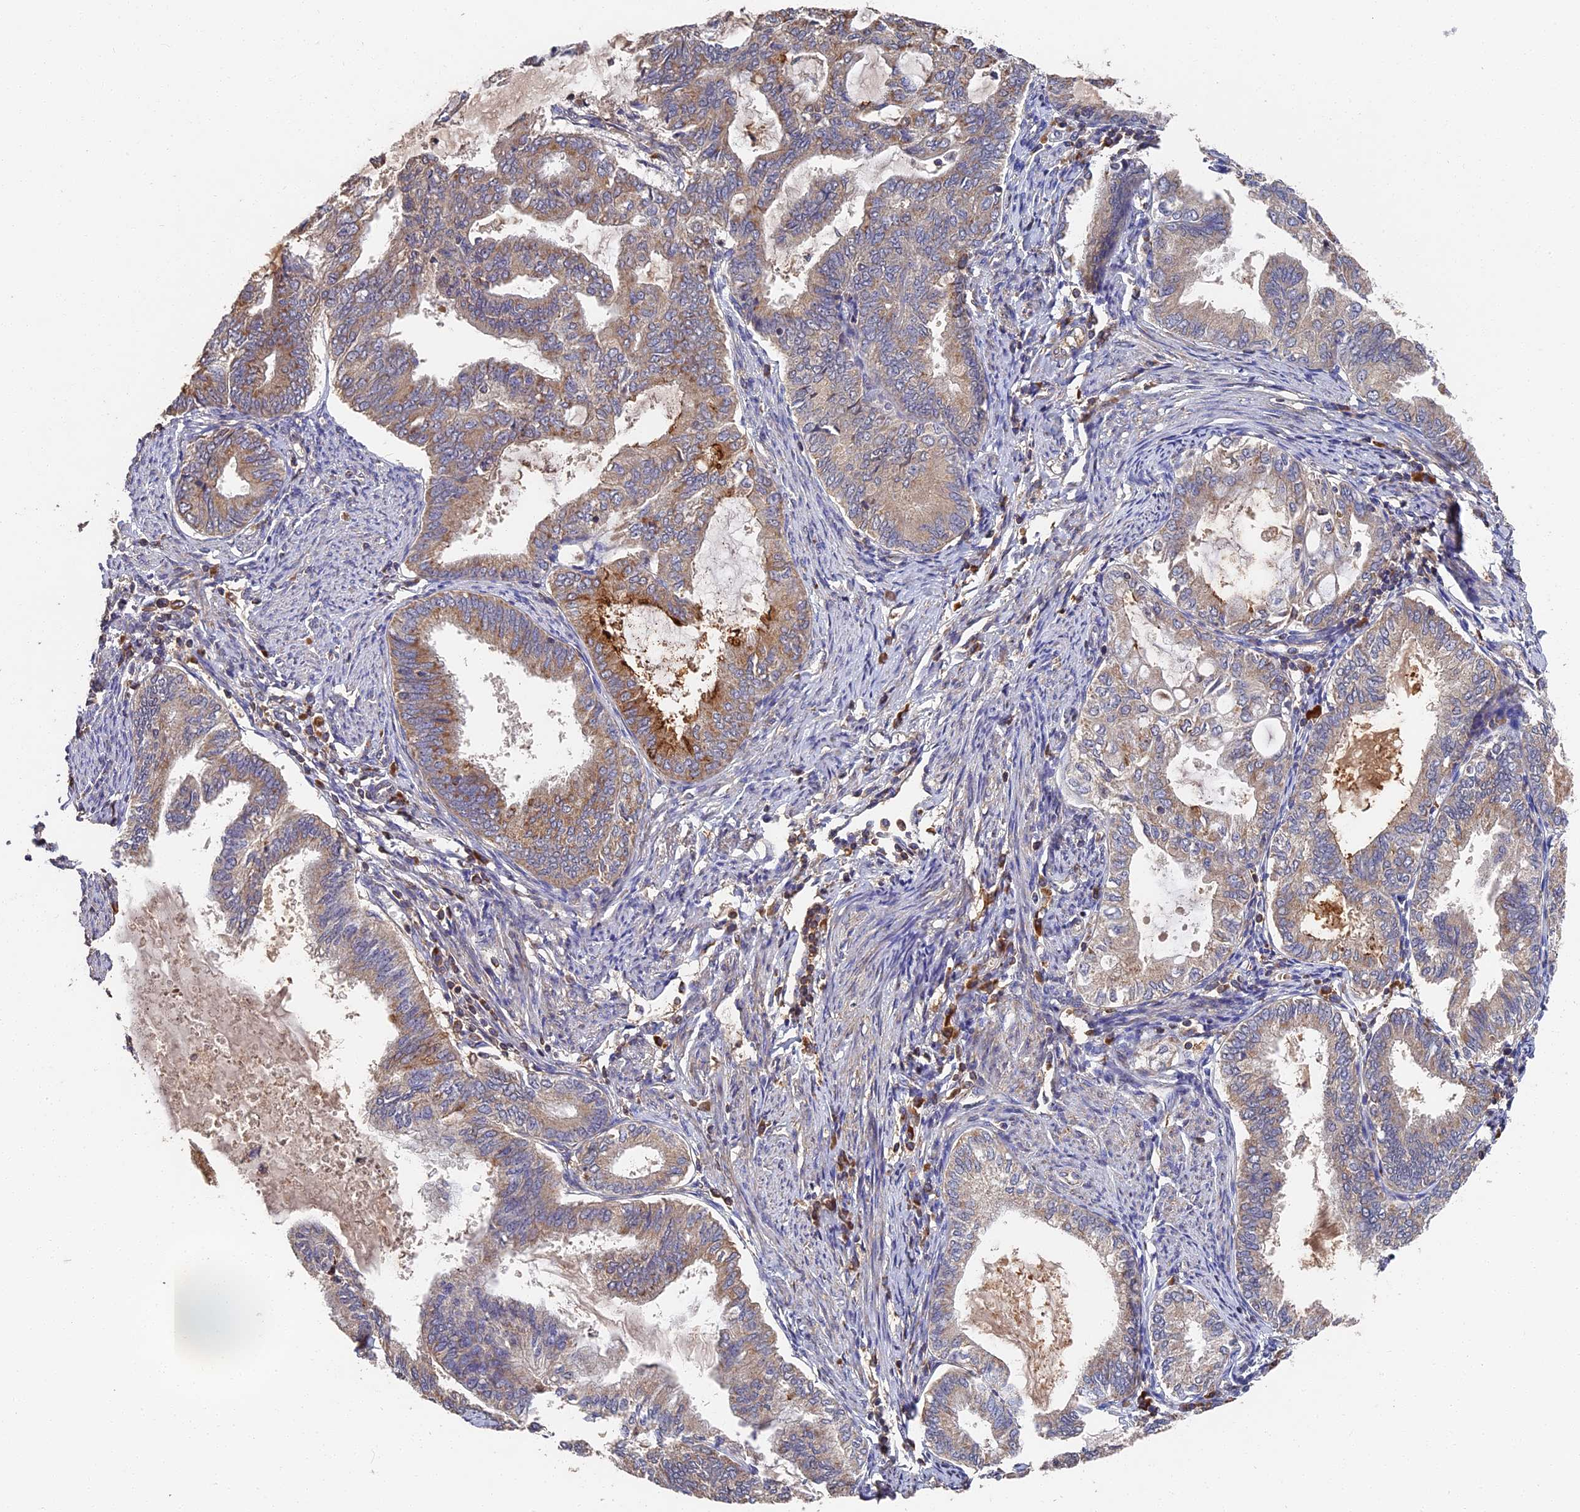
{"staining": {"intensity": "moderate", "quantity": "25%-75%", "location": "cytoplasmic/membranous"}, "tissue": "endometrial cancer", "cell_type": "Tumor cells", "image_type": "cancer", "snomed": [{"axis": "morphology", "description": "Adenocarcinoma, NOS"}, {"axis": "topography", "description": "Endometrium"}], "caption": "Endometrial cancer (adenocarcinoma) stained for a protein (brown) reveals moderate cytoplasmic/membranous positive expression in approximately 25%-75% of tumor cells.", "gene": "DHRS11", "patient": {"sex": "female", "age": 86}}